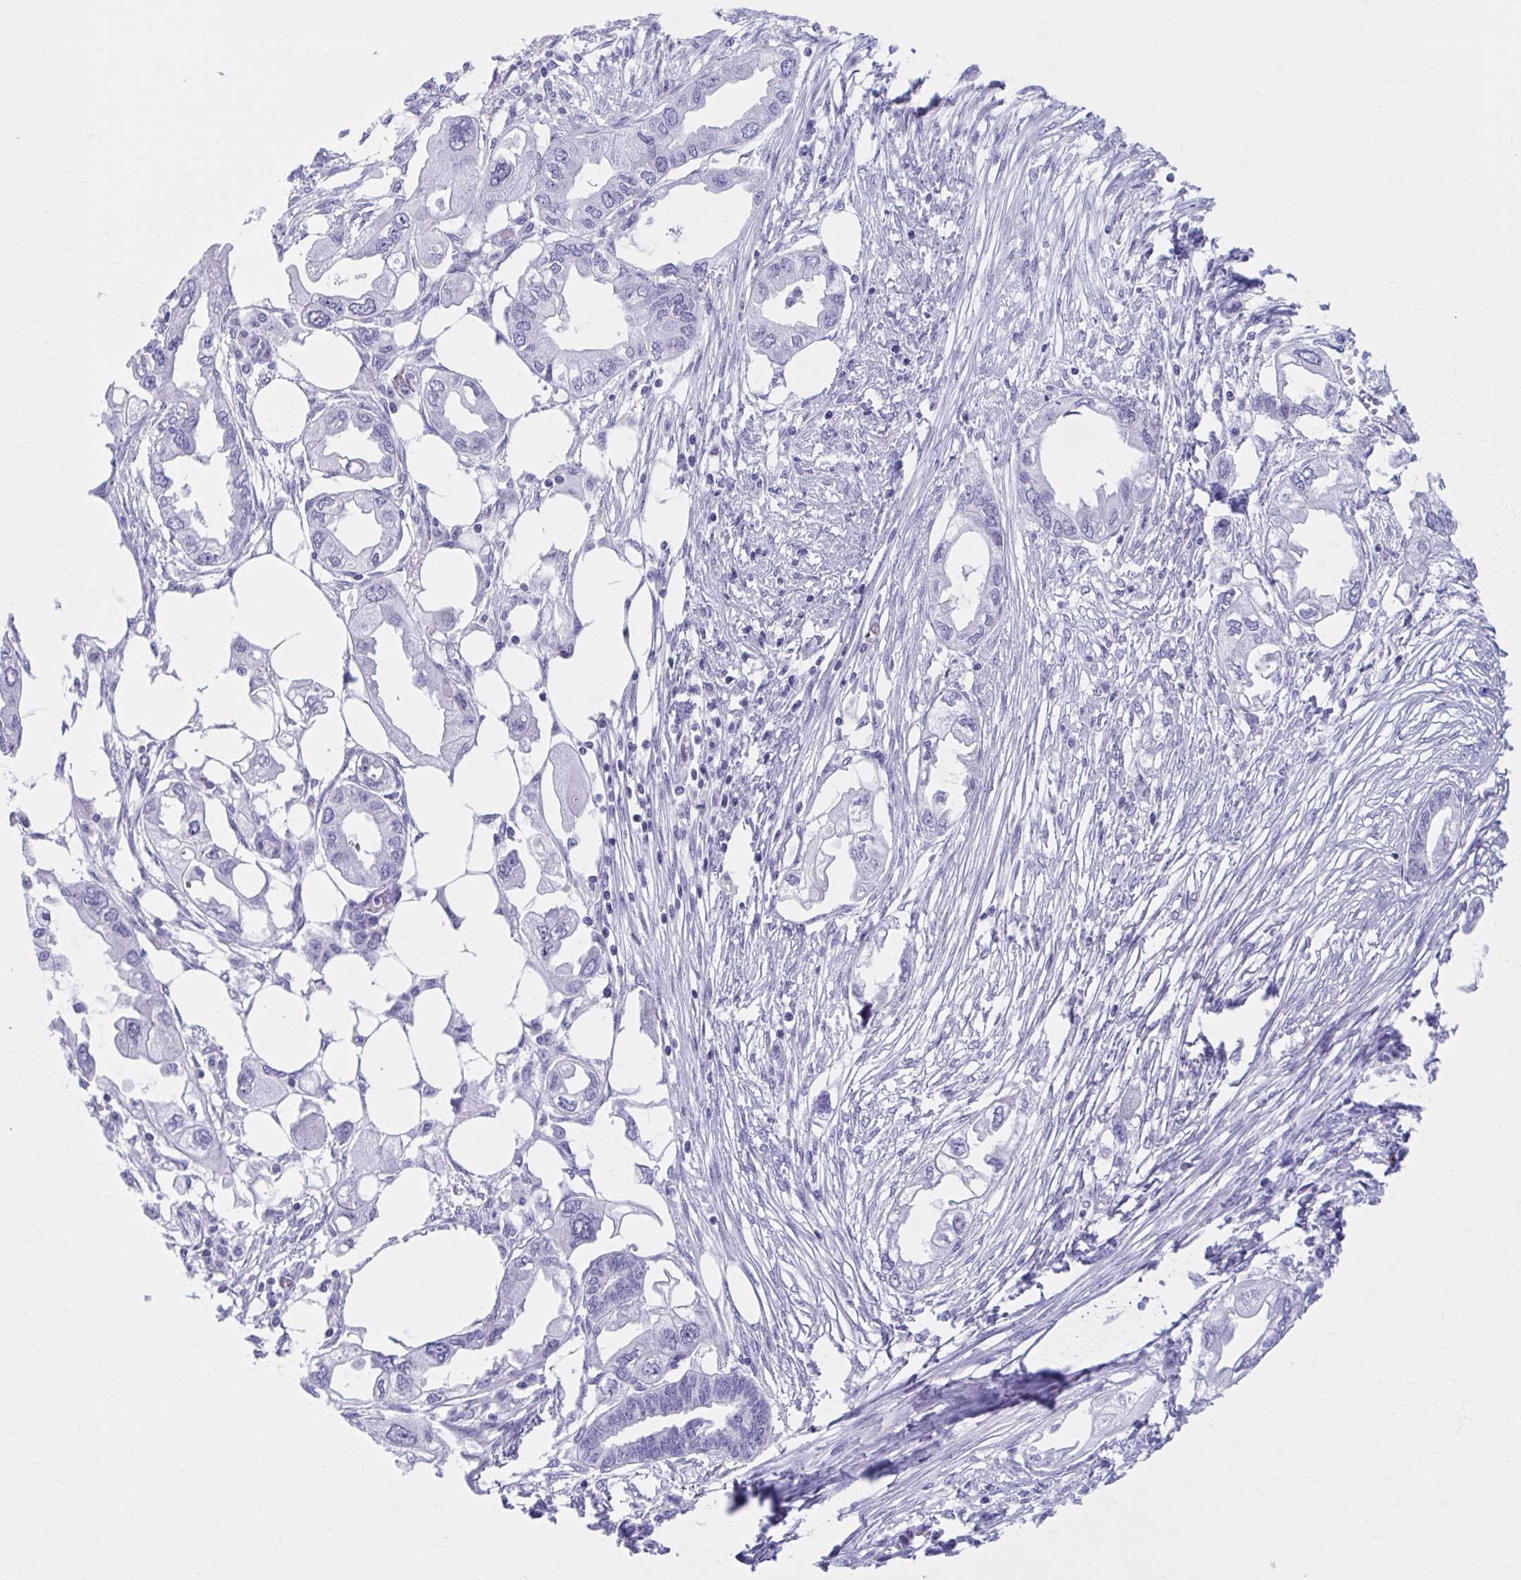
{"staining": {"intensity": "negative", "quantity": "none", "location": "none"}, "tissue": "endometrial cancer", "cell_type": "Tumor cells", "image_type": "cancer", "snomed": [{"axis": "morphology", "description": "Adenocarcinoma, NOS"}, {"axis": "morphology", "description": "Adenocarcinoma, metastatic, NOS"}, {"axis": "topography", "description": "Adipose tissue"}, {"axis": "topography", "description": "Endometrium"}], "caption": "IHC of human metastatic adenocarcinoma (endometrial) reveals no positivity in tumor cells. The staining was performed using DAB to visualize the protein expression in brown, while the nuclei were stained in blue with hematoxylin (Magnification: 20x).", "gene": "KCNE2", "patient": {"sex": "female", "age": 67}}